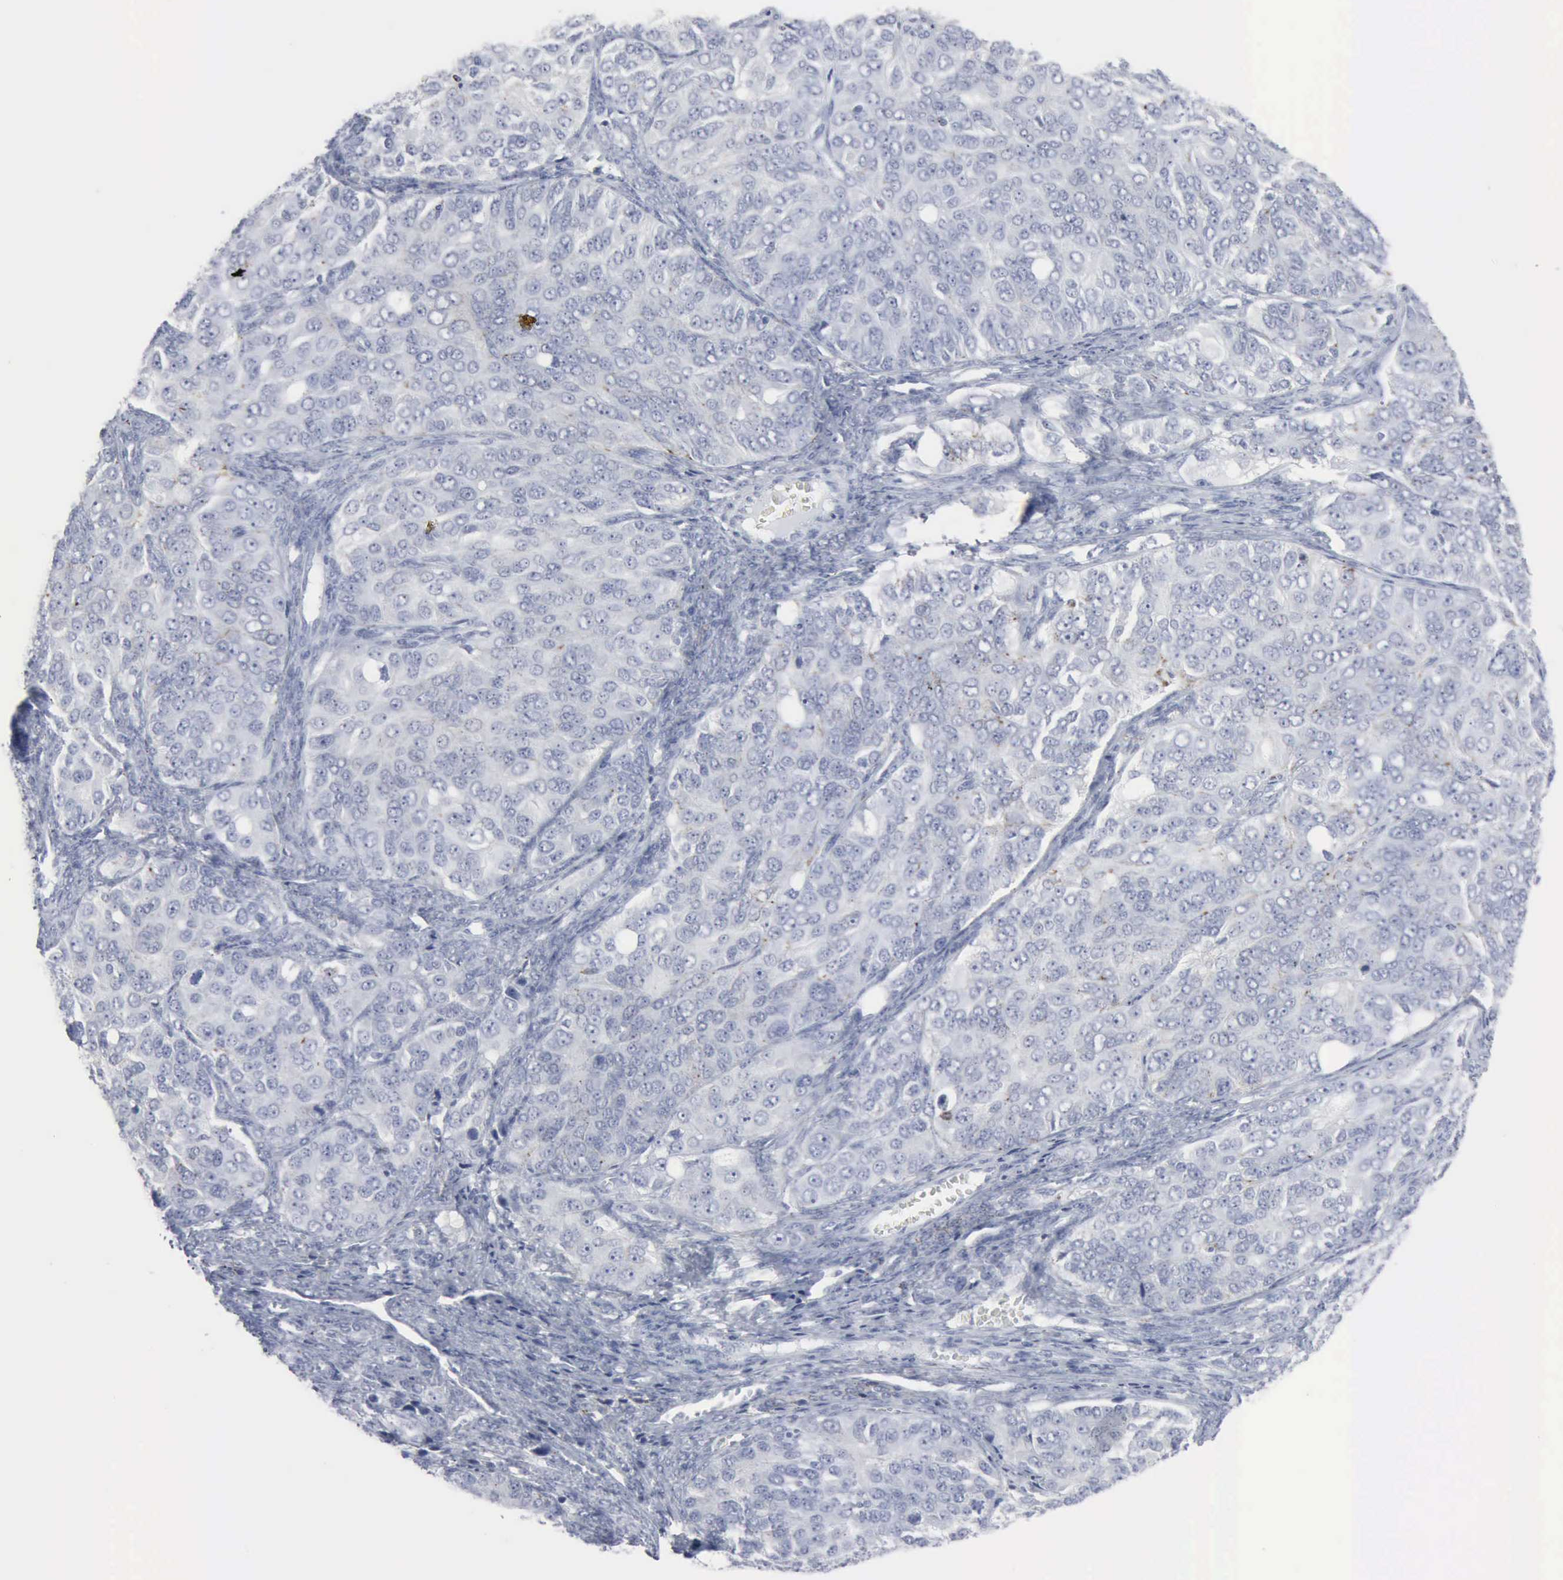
{"staining": {"intensity": "negative", "quantity": "none", "location": "none"}, "tissue": "ovarian cancer", "cell_type": "Tumor cells", "image_type": "cancer", "snomed": [{"axis": "morphology", "description": "Carcinoma, endometroid"}, {"axis": "topography", "description": "Ovary"}], "caption": "Immunohistochemical staining of ovarian cancer (endometroid carcinoma) reveals no significant staining in tumor cells.", "gene": "GLA", "patient": {"sex": "female", "age": 51}}